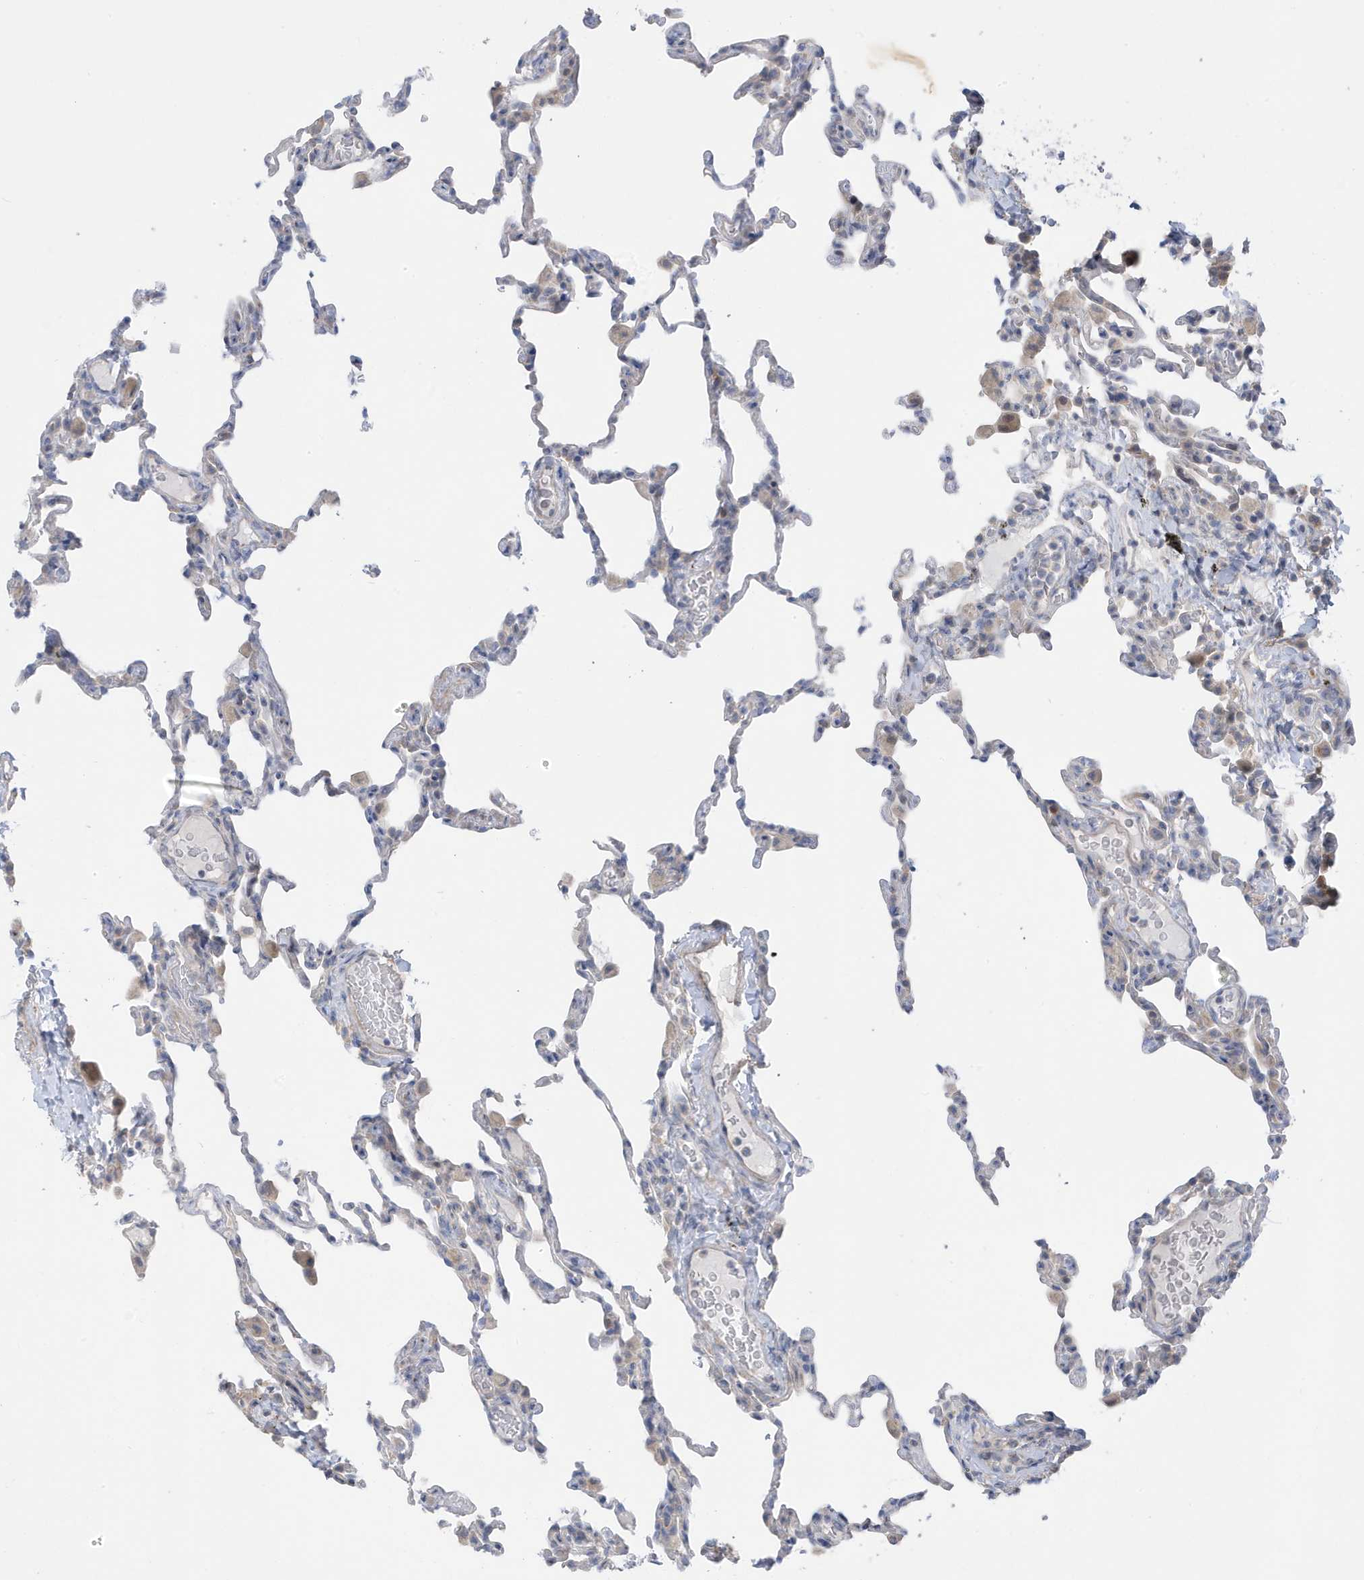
{"staining": {"intensity": "negative", "quantity": "none", "location": "none"}, "tissue": "lung", "cell_type": "Alveolar cells", "image_type": "normal", "snomed": [{"axis": "morphology", "description": "Normal tissue, NOS"}, {"axis": "topography", "description": "Lung"}], "caption": "There is no significant positivity in alveolar cells of lung. (DAB (3,3'-diaminobenzidine) IHC with hematoxylin counter stain).", "gene": "ATP13A5", "patient": {"sex": "male", "age": 20}}